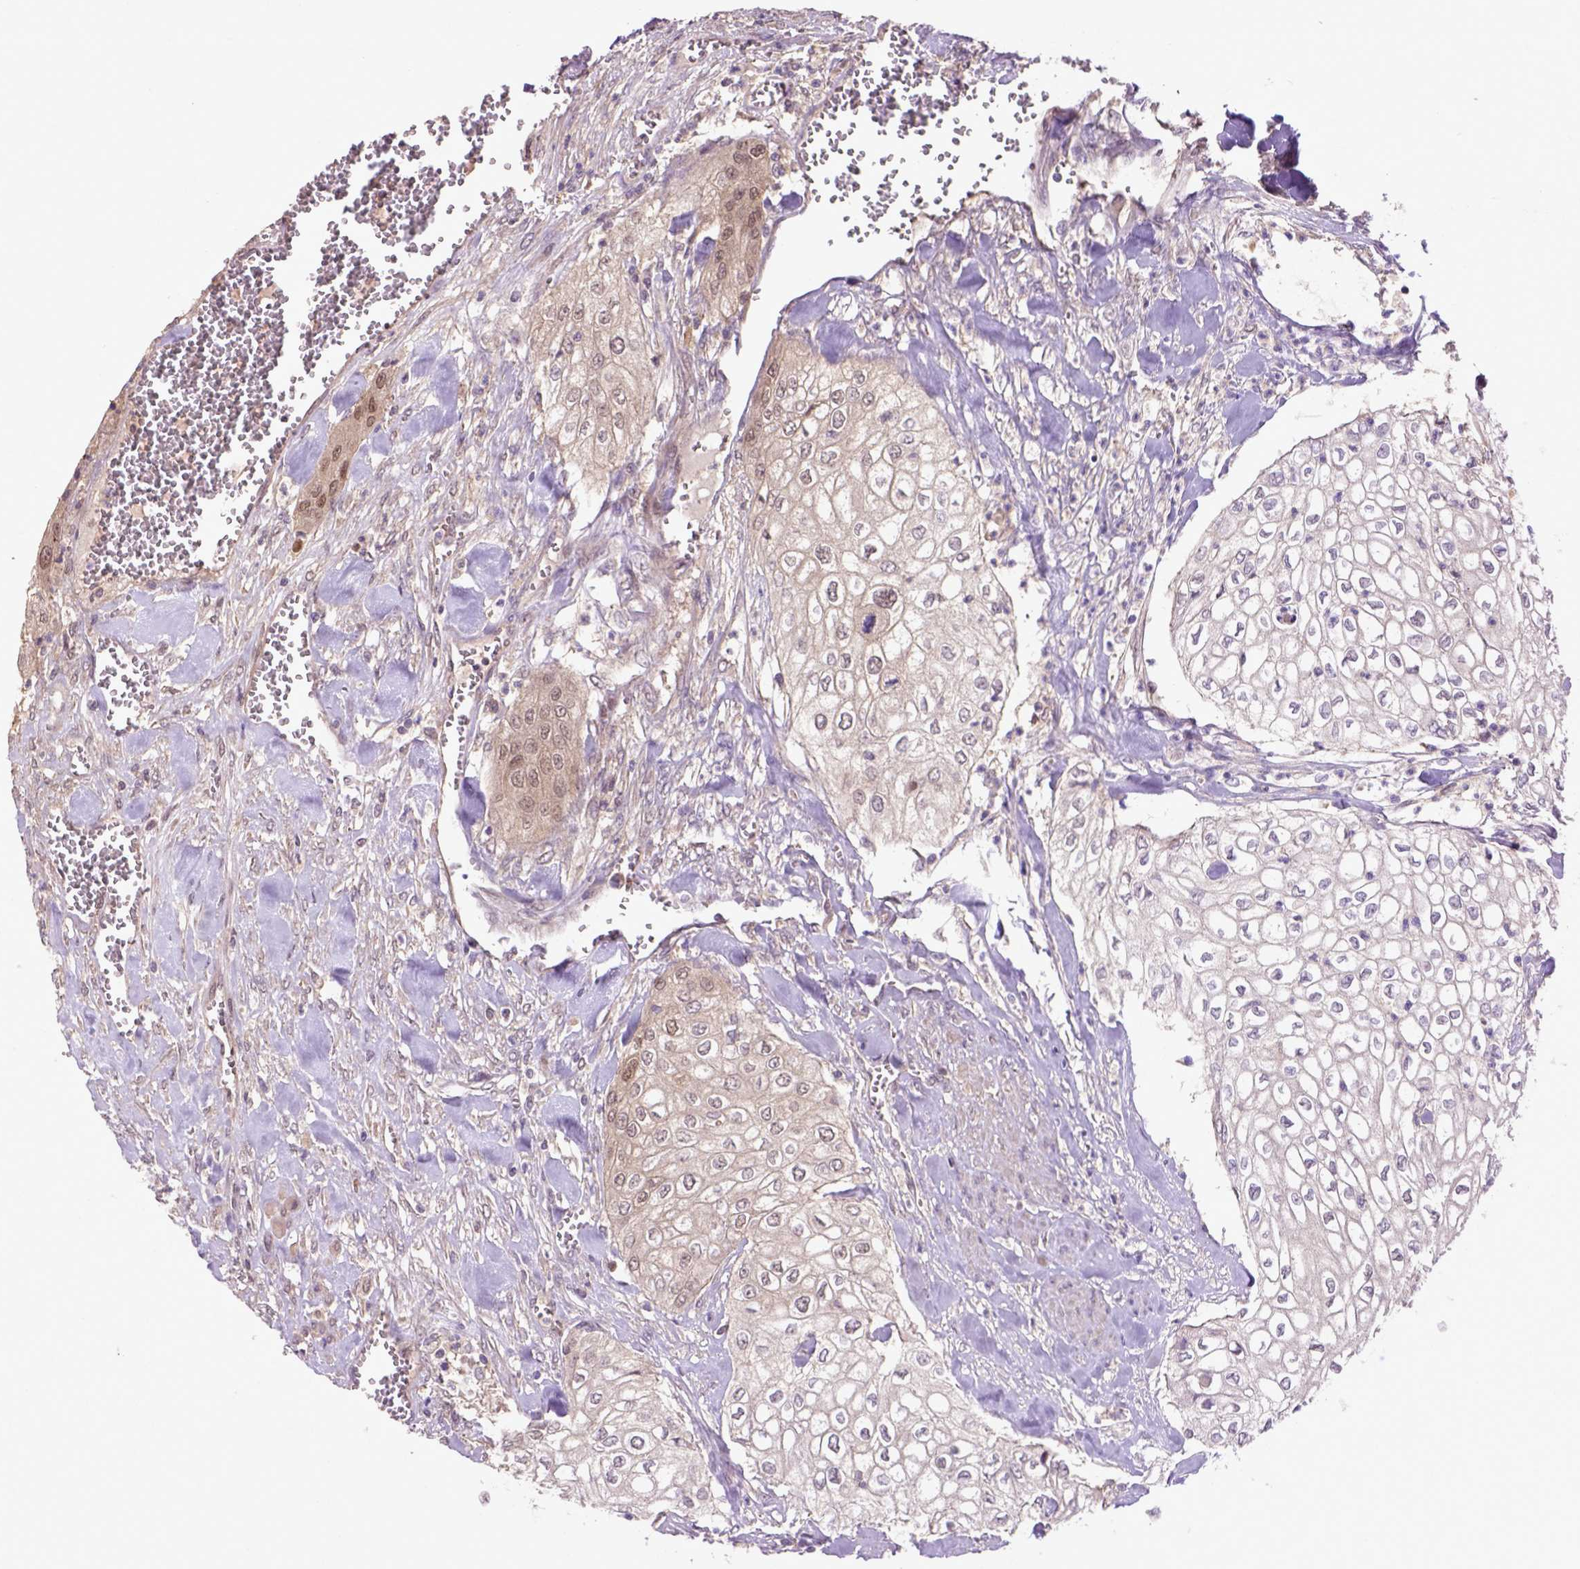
{"staining": {"intensity": "weak", "quantity": "<25%", "location": "cytoplasmic/membranous,nuclear"}, "tissue": "urothelial cancer", "cell_type": "Tumor cells", "image_type": "cancer", "snomed": [{"axis": "morphology", "description": "Urothelial carcinoma, High grade"}, {"axis": "topography", "description": "Urinary bladder"}], "caption": "IHC image of urothelial carcinoma (high-grade) stained for a protein (brown), which displays no staining in tumor cells.", "gene": "HSPBP1", "patient": {"sex": "male", "age": 62}}